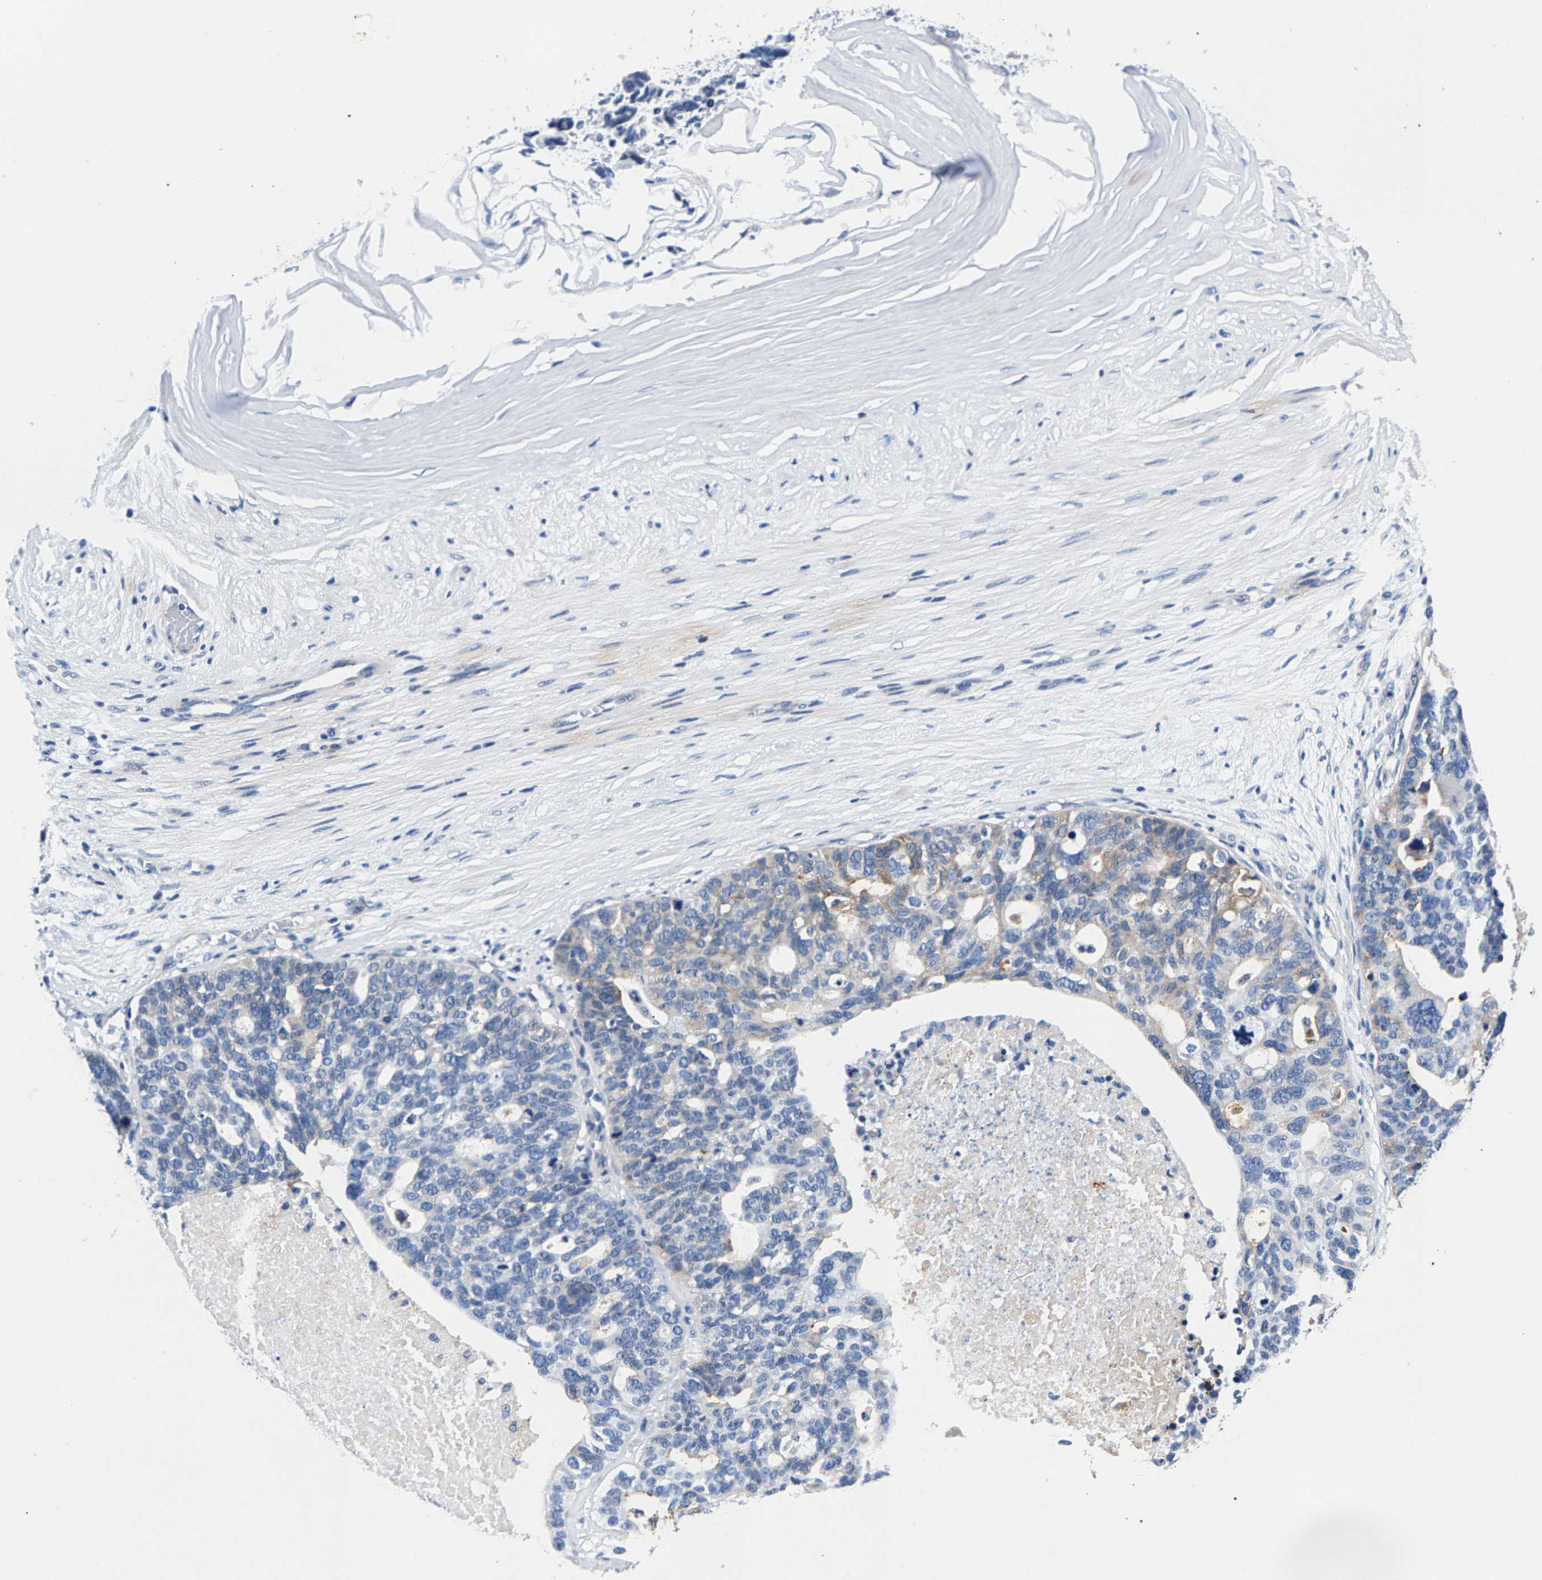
{"staining": {"intensity": "weak", "quantity": "<25%", "location": "cytoplasmic/membranous"}, "tissue": "ovarian cancer", "cell_type": "Tumor cells", "image_type": "cancer", "snomed": [{"axis": "morphology", "description": "Cystadenocarcinoma, serous, NOS"}, {"axis": "topography", "description": "Ovary"}], "caption": "The immunohistochemistry (IHC) micrograph has no significant positivity in tumor cells of serous cystadenocarcinoma (ovarian) tissue.", "gene": "P2RY4", "patient": {"sex": "female", "age": 59}}